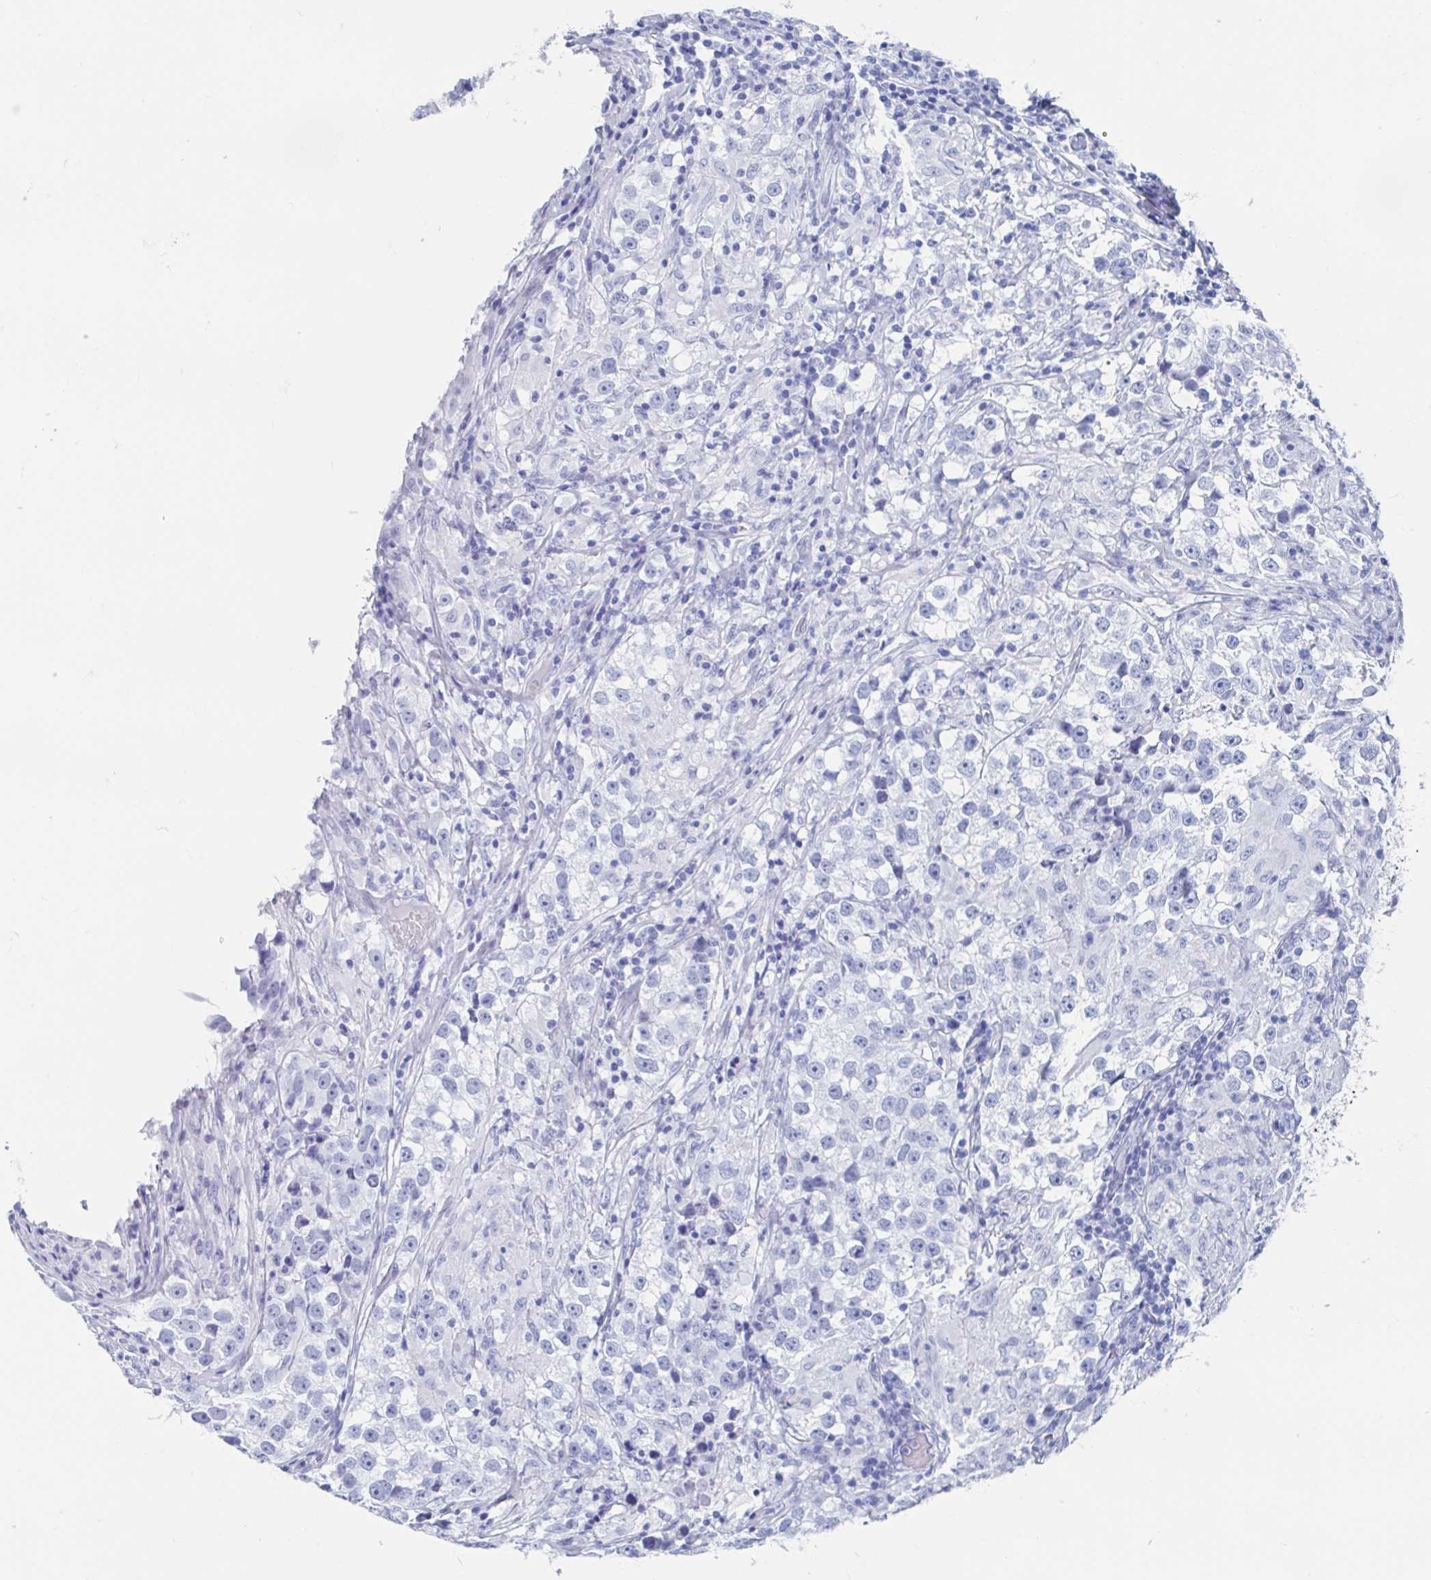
{"staining": {"intensity": "negative", "quantity": "none", "location": "none"}, "tissue": "testis cancer", "cell_type": "Tumor cells", "image_type": "cancer", "snomed": [{"axis": "morphology", "description": "Seminoma, NOS"}, {"axis": "topography", "description": "Testis"}], "caption": "A photomicrograph of human seminoma (testis) is negative for staining in tumor cells. The staining was performed using DAB (3,3'-diaminobenzidine) to visualize the protein expression in brown, while the nuclei were stained in blue with hematoxylin (Magnification: 20x).", "gene": "HDGFL1", "patient": {"sex": "male", "age": 46}}